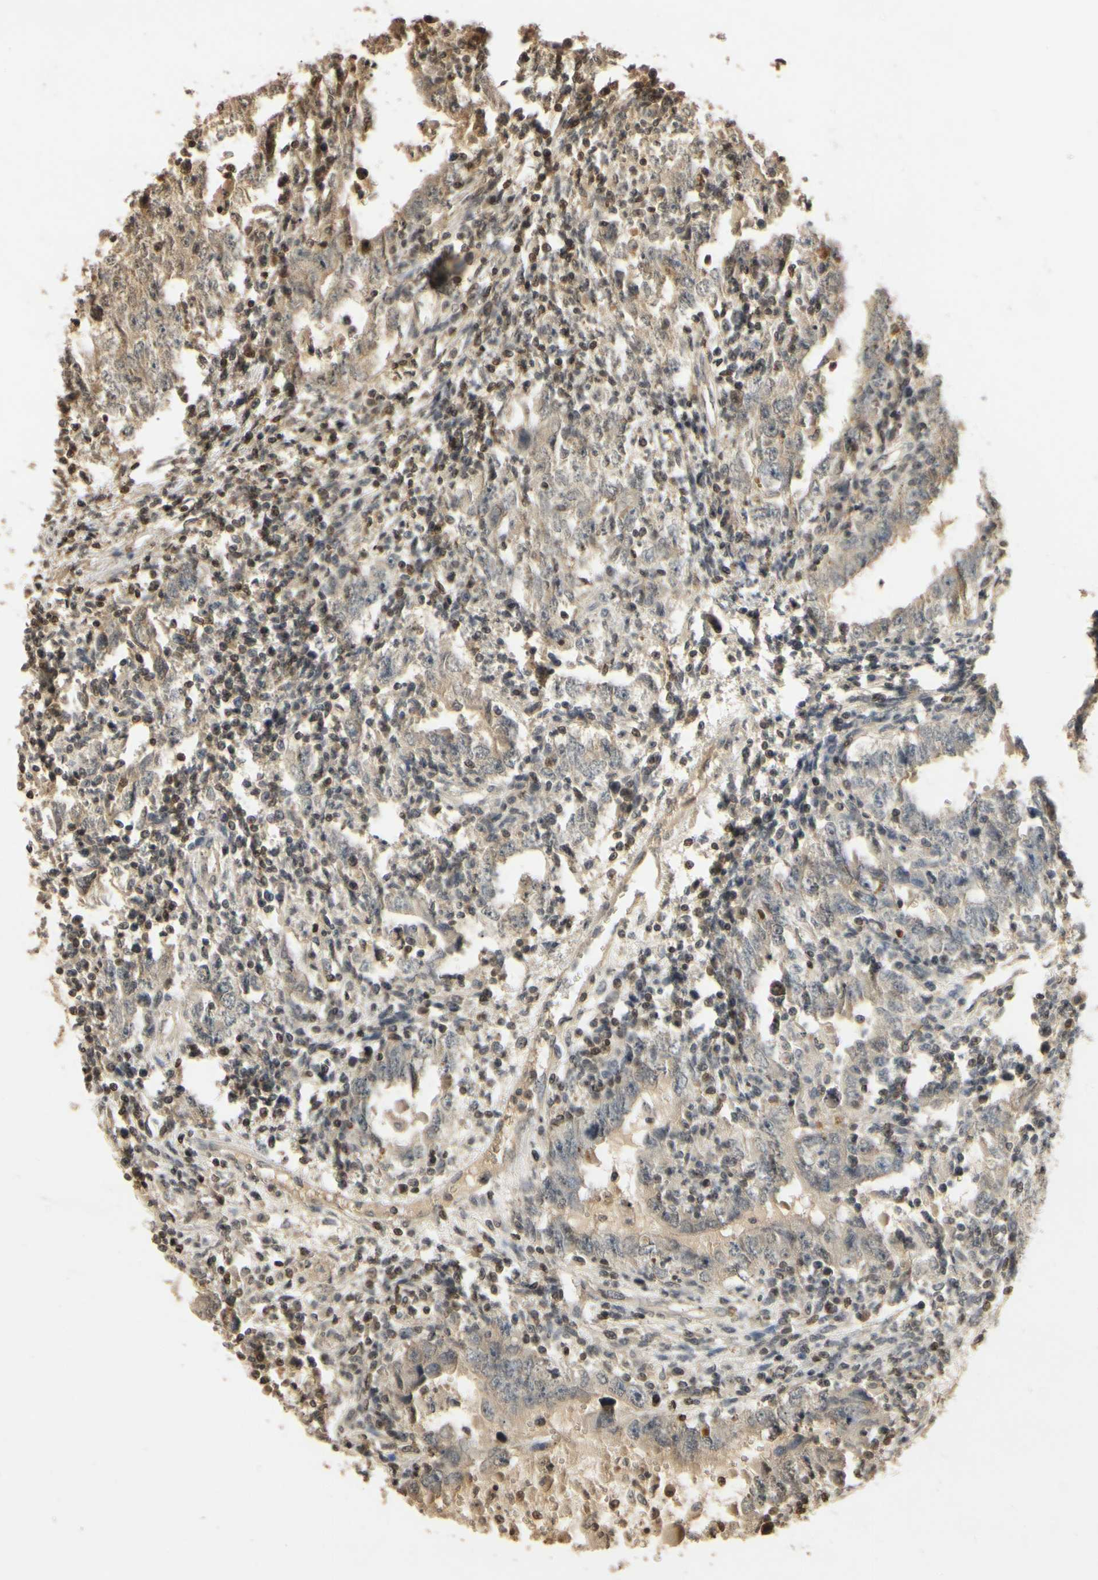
{"staining": {"intensity": "weak", "quantity": ">75%", "location": "cytoplasmic/membranous"}, "tissue": "testis cancer", "cell_type": "Tumor cells", "image_type": "cancer", "snomed": [{"axis": "morphology", "description": "Carcinoma, Embryonal, NOS"}, {"axis": "topography", "description": "Testis"}], "caption": "About >75% of tumor cells in testis cancer reveal weak cytoplasmic/membranous protein expression as visualized by brown immunohistochemical staining.", "gene": "SOD1", "patient": {"sex": "male", "age": 26}}